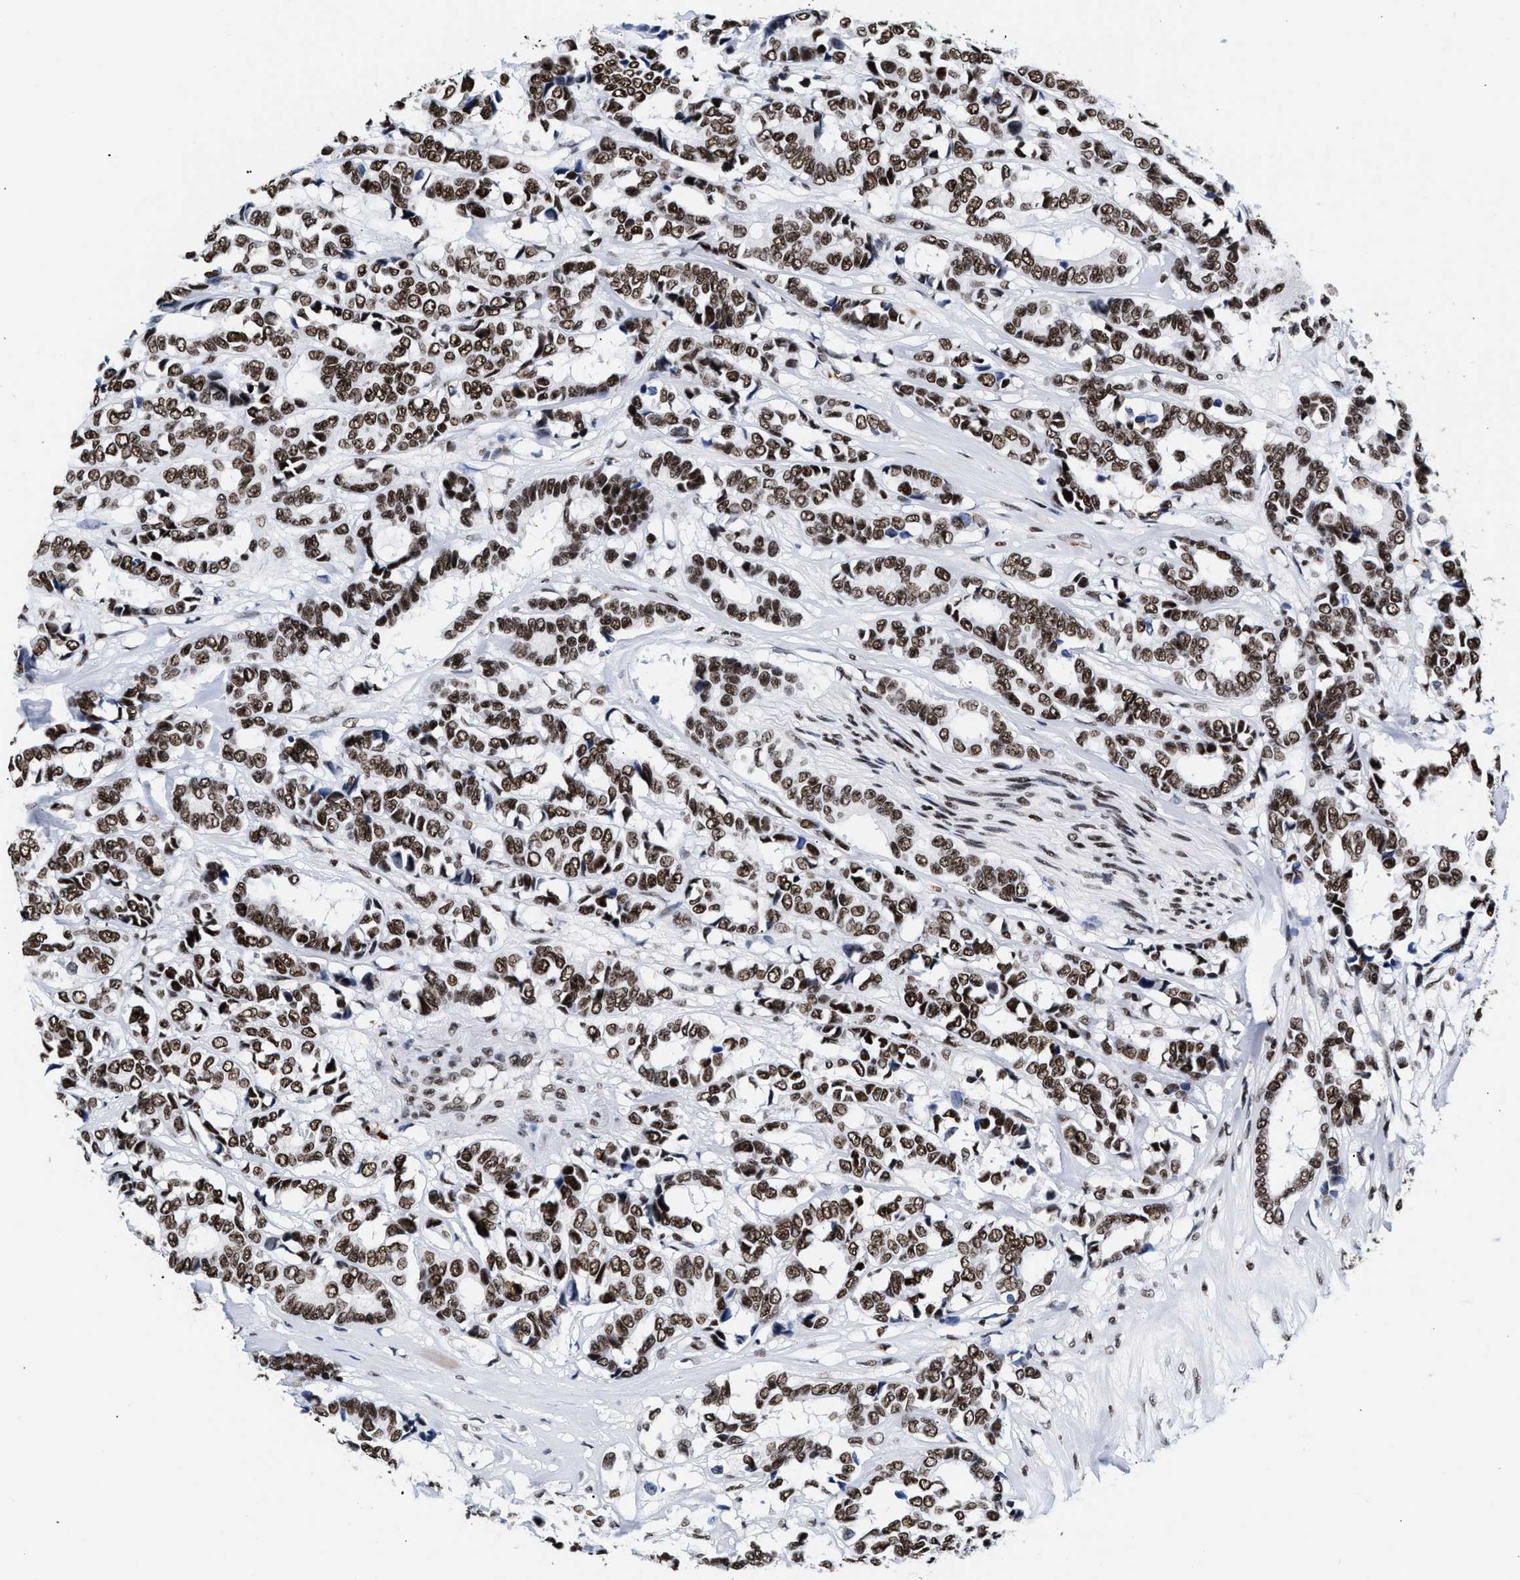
{"staining": {"intensity": "strong", "quantity": ">75%", "location": "nuclear"}, "tissue": "breast cancer", "cell_type": "Tumor cells", "image_type": "cancer", "snomed": [{"axis": "morphology", "description": "Duct carcinoma"}, {"axis": "topography", "description": "Breast"}], "caption": "The image shows a brown stain indicating the presence of a protein in the nuclear of tumor cells in breast invasive ductal carcinoma.", "gene": "RAD21", "patient": {"sex": "female", "age": 87}}